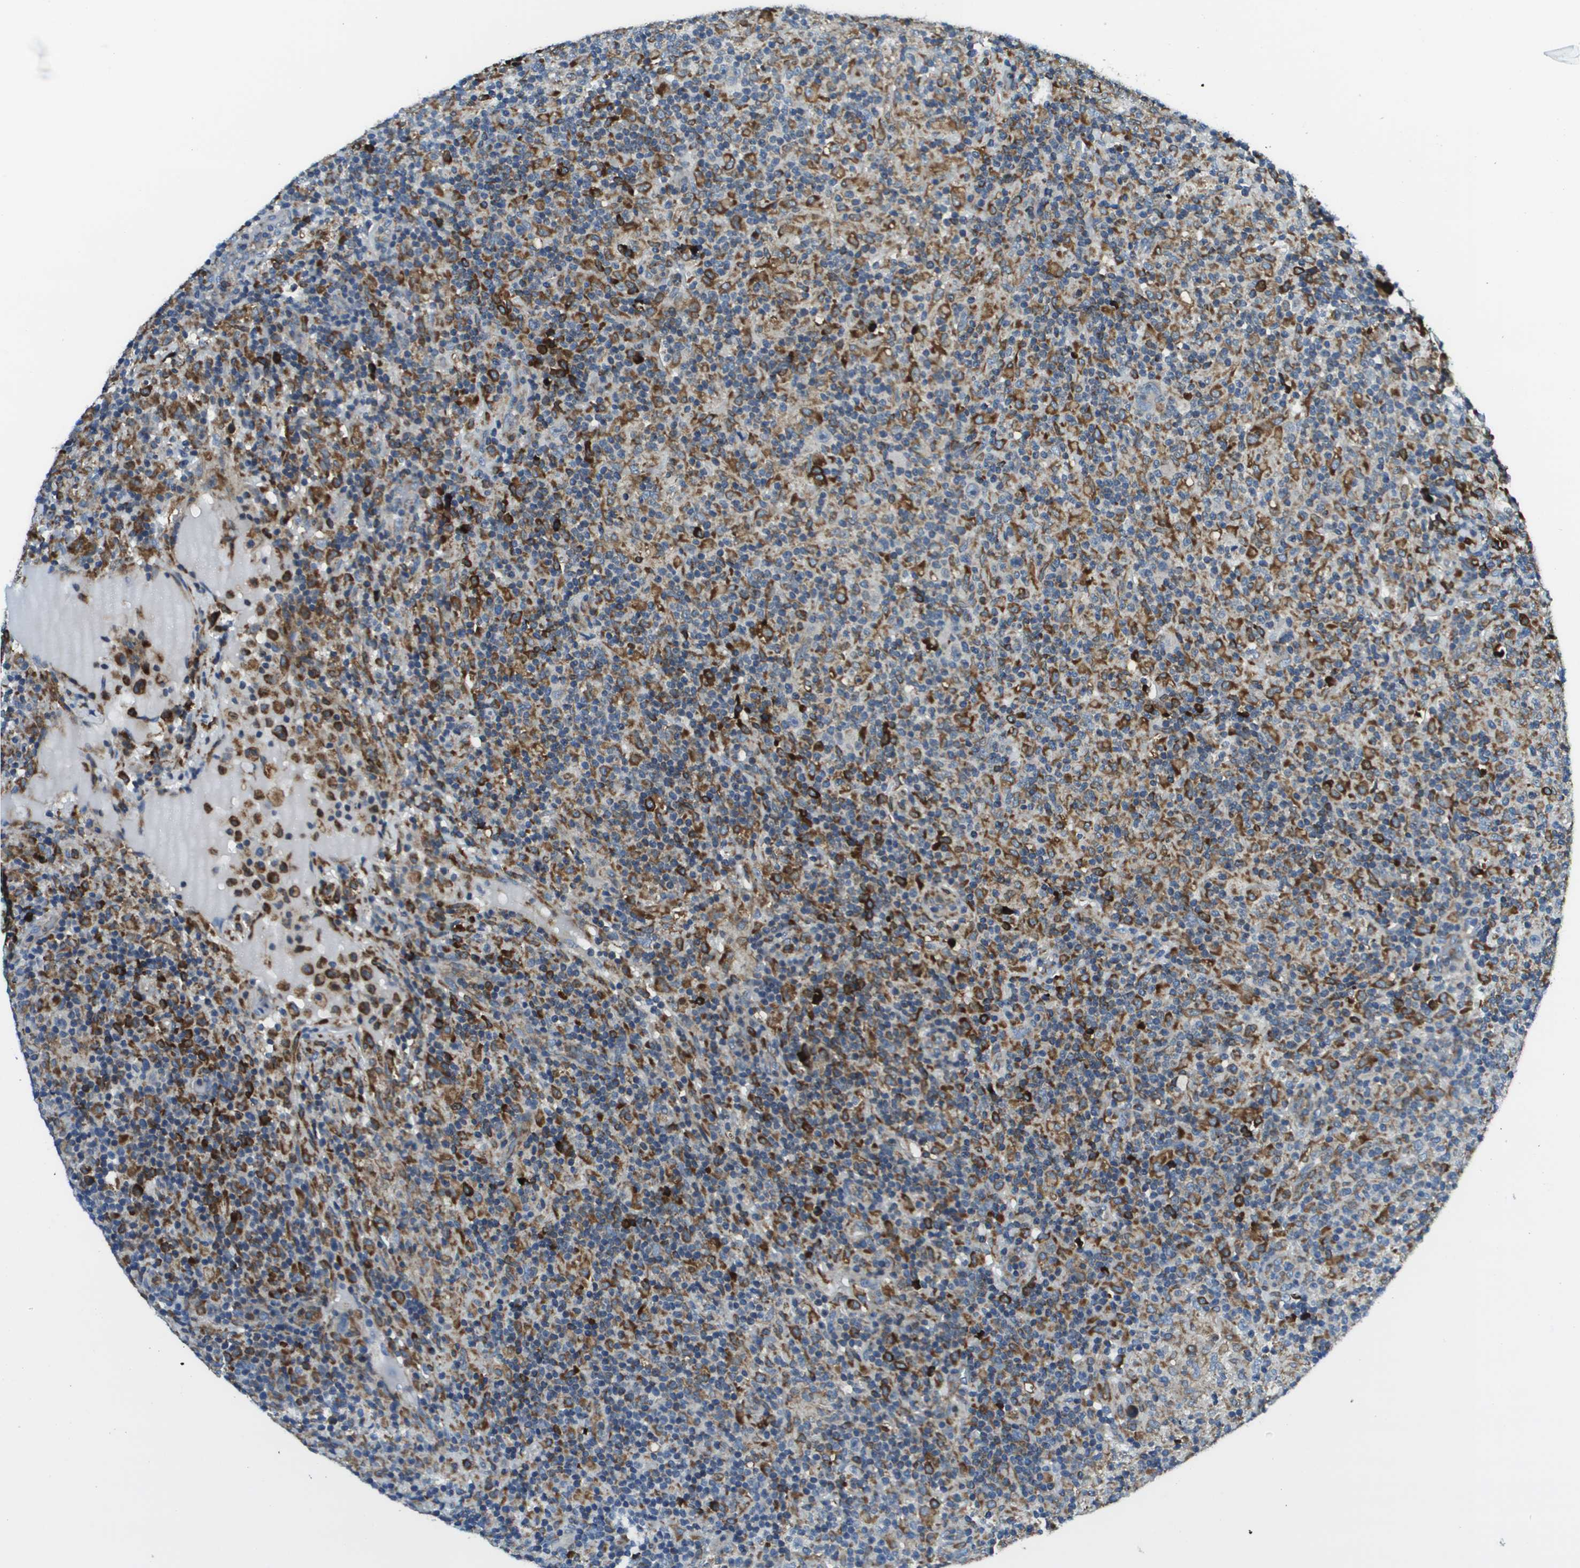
{"staining": {"intensity": "negative", "quantity": "none", "location": "none"}, "tissue": "lymphoma", "cell_type": "Tumor cells", "image_type": "cancer", "snomed": [{"axis": "morphology", "description": "Hodgkin's disease, NOS"}, {"axis": "topography", "description": "Lymph node"}], "caption": "Immunohistochemical staining of lymphoma demonstrates no significant staining in tumor cells.", "gene": "CNPY3", "patient": {"sex": "male", "age": 70}}